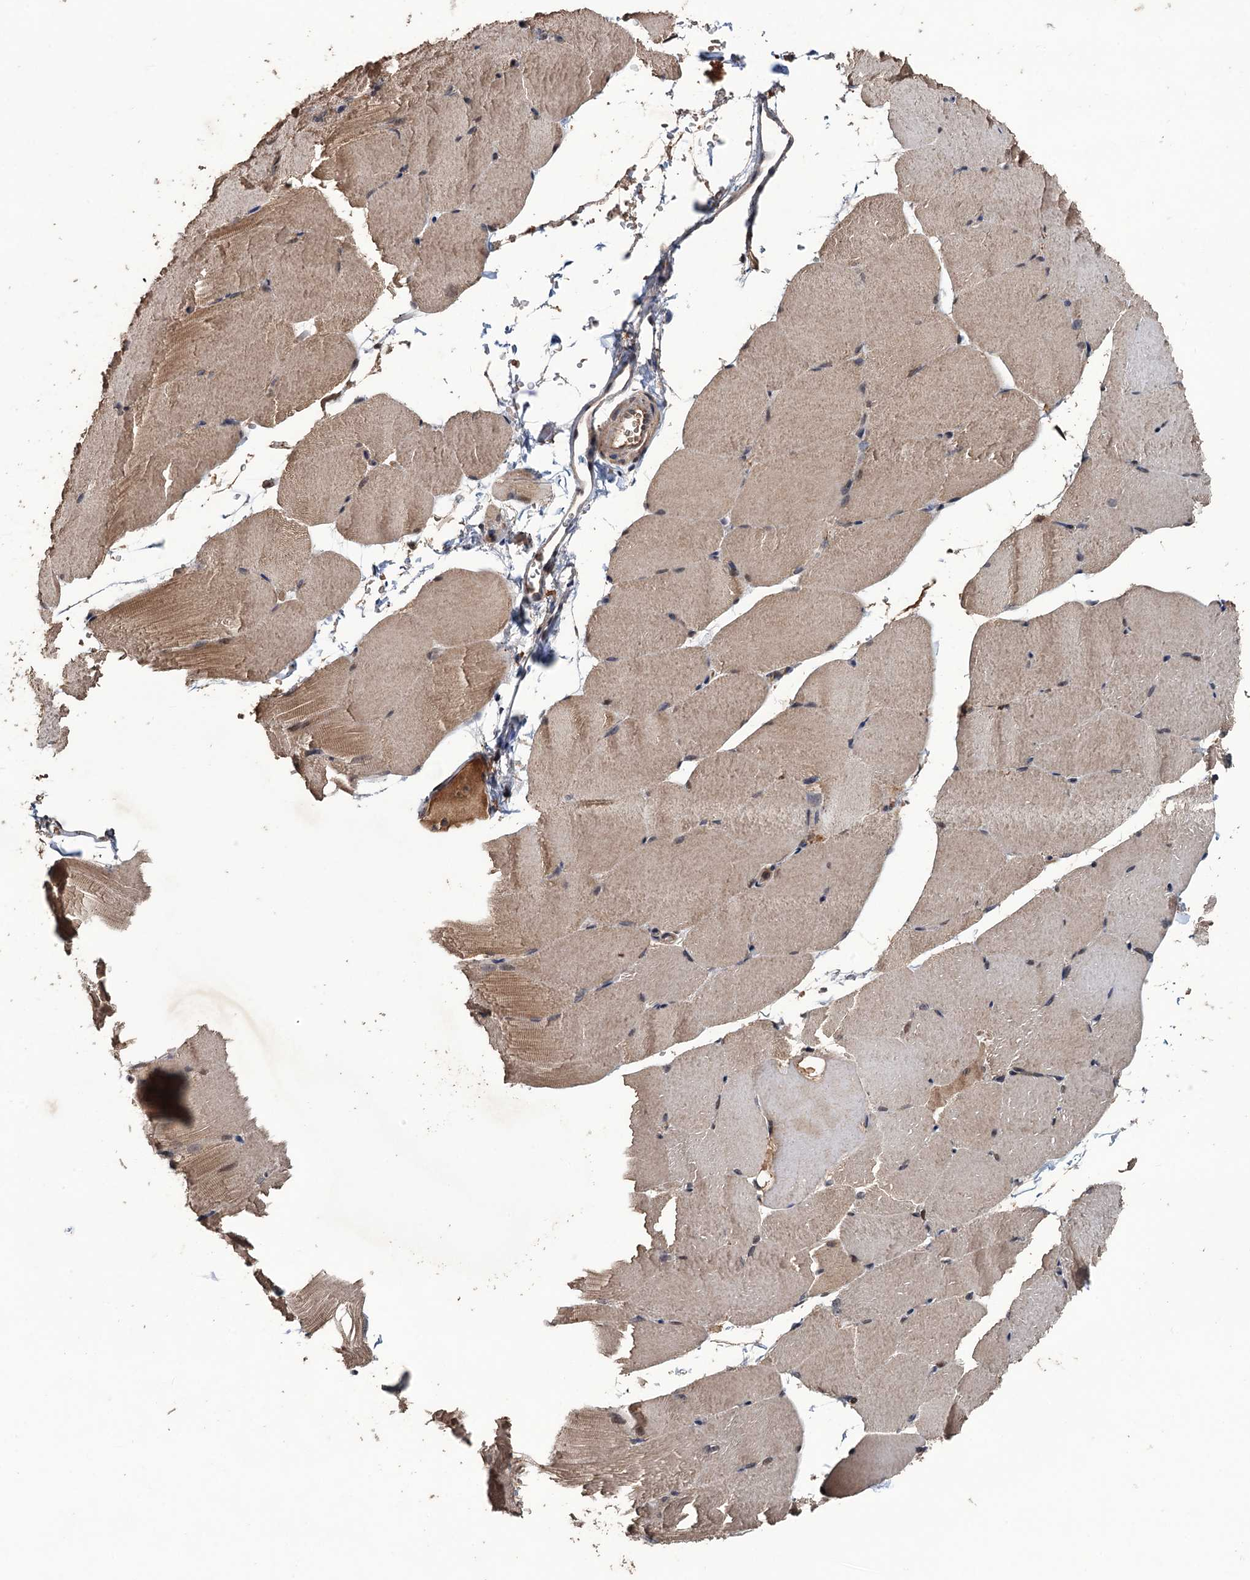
{"staining": {"intensity": "weak", "quantity": ">75%", "location": "cytoplasmic/membranous"}, "tissue": "skeletal muscle", "cell_type": "Myocytes", "image_type": "normal", "snomed": [{"axis": "morphology", "description": "Normal tissue, NOS"}, {"axis": "topography", "description": "Skeletal muscle"}, {"axis": "topography", "description": "Parathyroid gland"}], "caption": "A micrograph of human skeletal muscle stained for a protein demonstrates weak cytoplasmic/membranous brown staining in myocytes.", "gene": "ZNF438", "patient": {"sex": "female", "age": 37}}